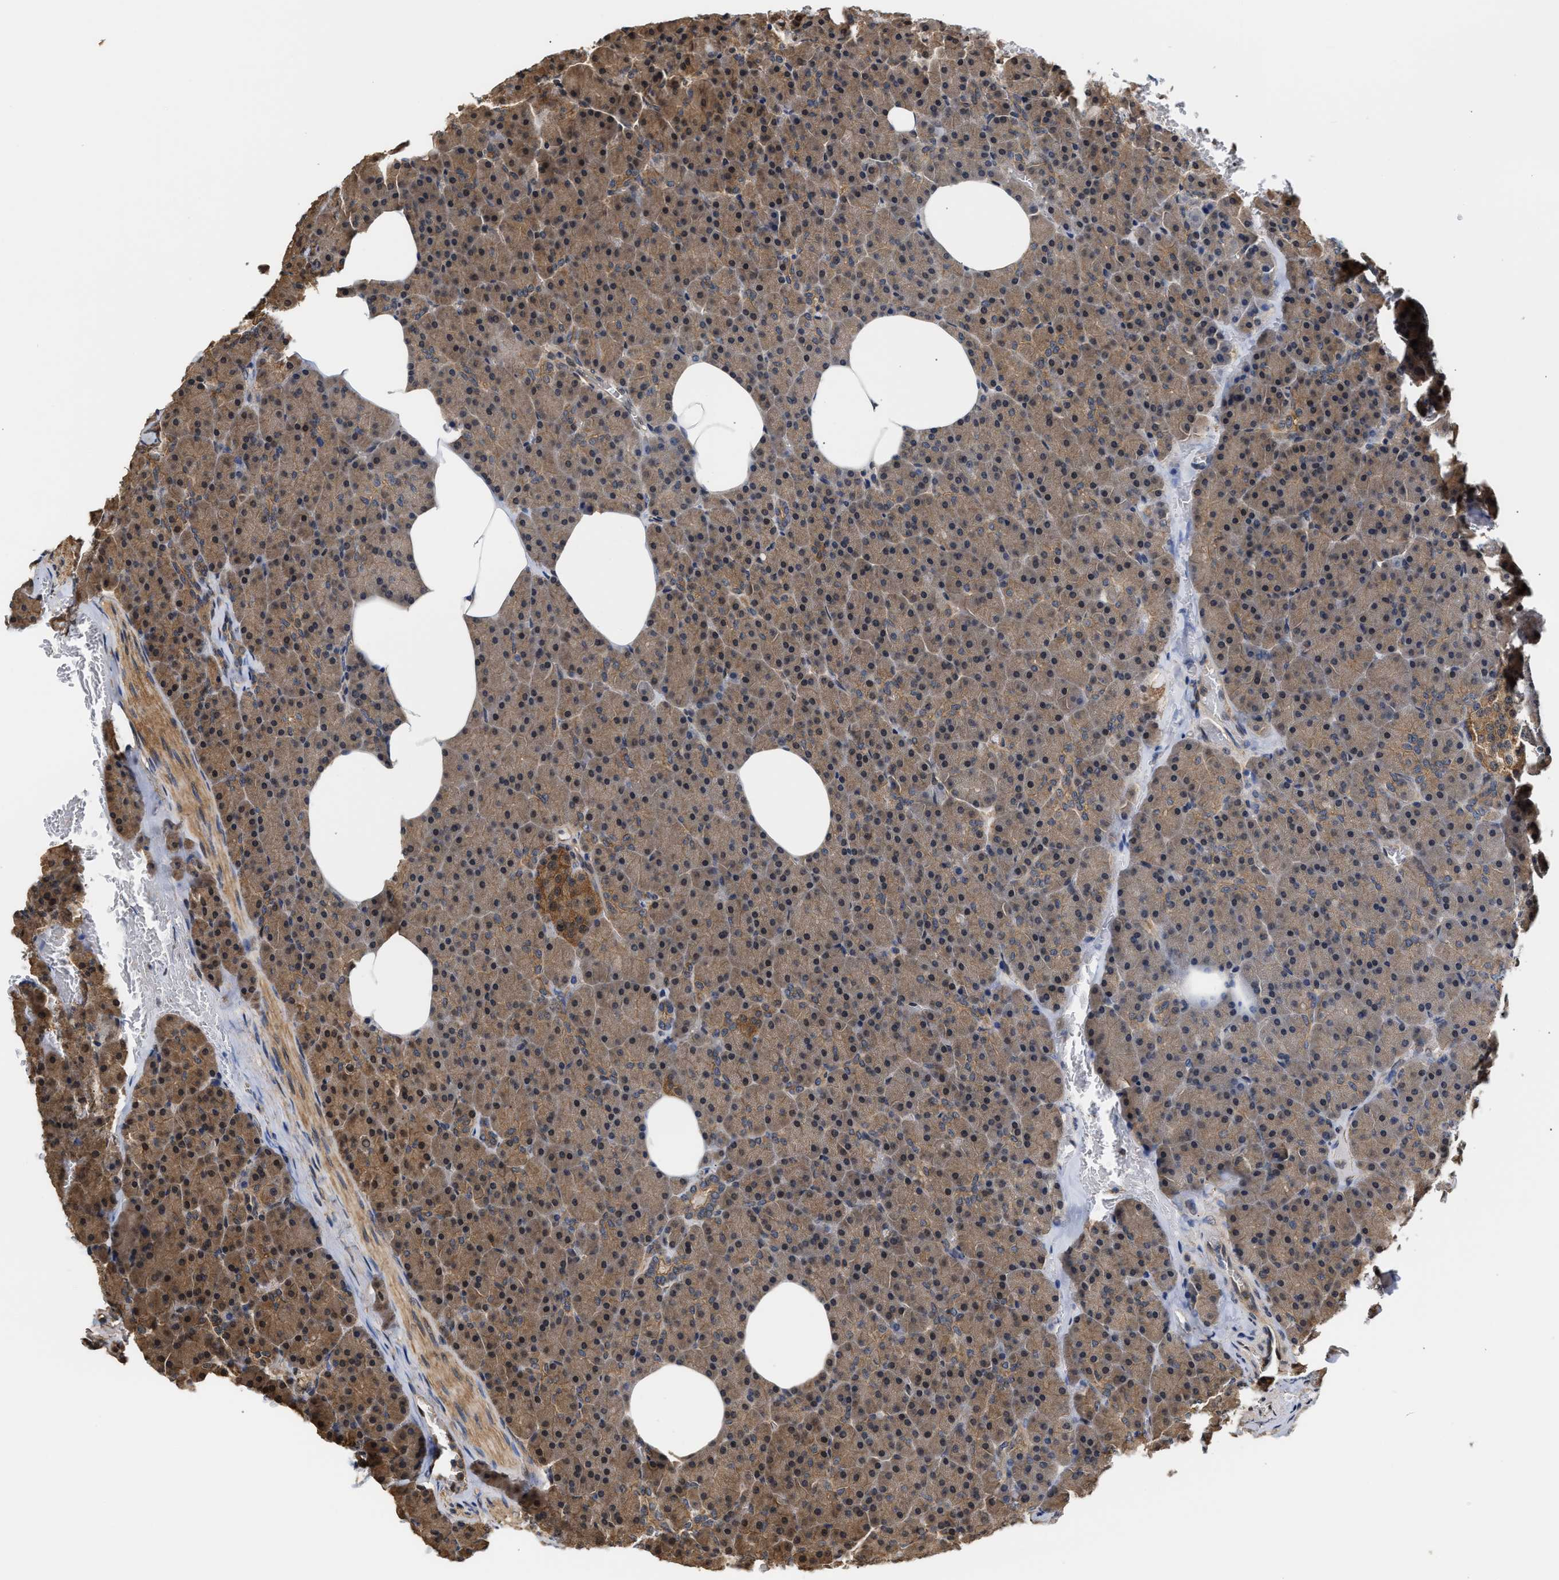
{"staining": {"intensity": "moderate", "quantity": ">75%", "location": "cytoplasmic/membranous,nuclear"}, "tissue": "pancreas", "cell_type": "Exocrine glandular cells", "image_type": "normal", "snomed": [{"axis": "morphology", "description": "Normal tissue, NOS"}, {"axis": "topography", "description": "Pancreas"}], "caption": "Pancreas stained with immunohistochemistry (IHC) shows moderate cytoplasmic/membranous,nuclear expression in about >75% of exocrine glandular cells. (IHC, brightfield microscopy, high magnification).", "gene": "SCAI", "patient": {"sex": "female", "age": 35}}